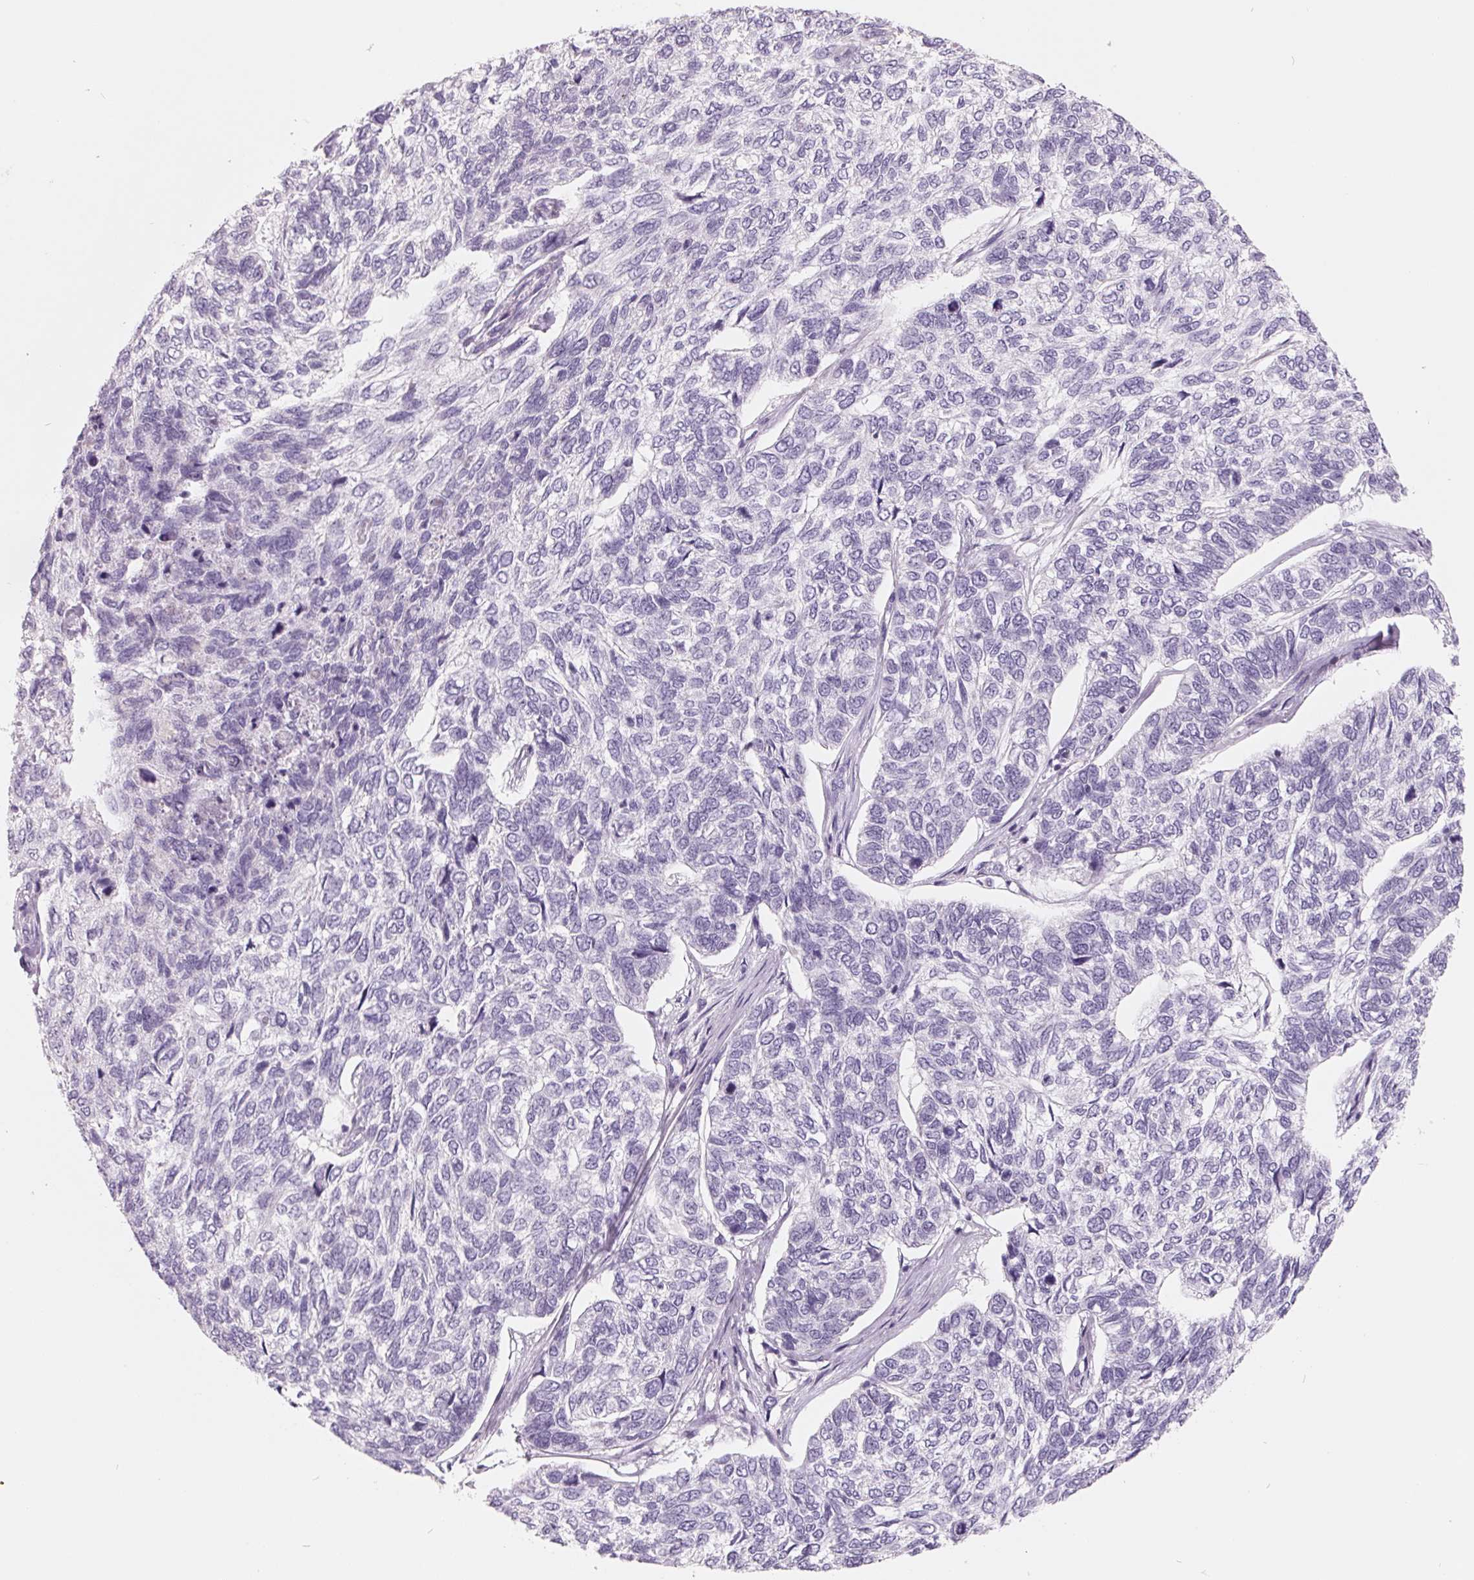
{"staining": {"intensity": "negative", "quantity": "none", "location": "none"}, "tissue": "skin cancer", "cell_type": "Tumor cells", "image_type": "cancer", "snomed": [{"axis": "morphology", "description": "Basal cell carcinoma"}, {"axis": "topography", "description": "Skin"}], "caption": "An immunohistochemistry (IHC) histopathology image of skin cancer is shown. There is no staining in tumor cells of skin cancer.", "gene": "FTCD", "patient": {"sex": "female", "age": 65}}